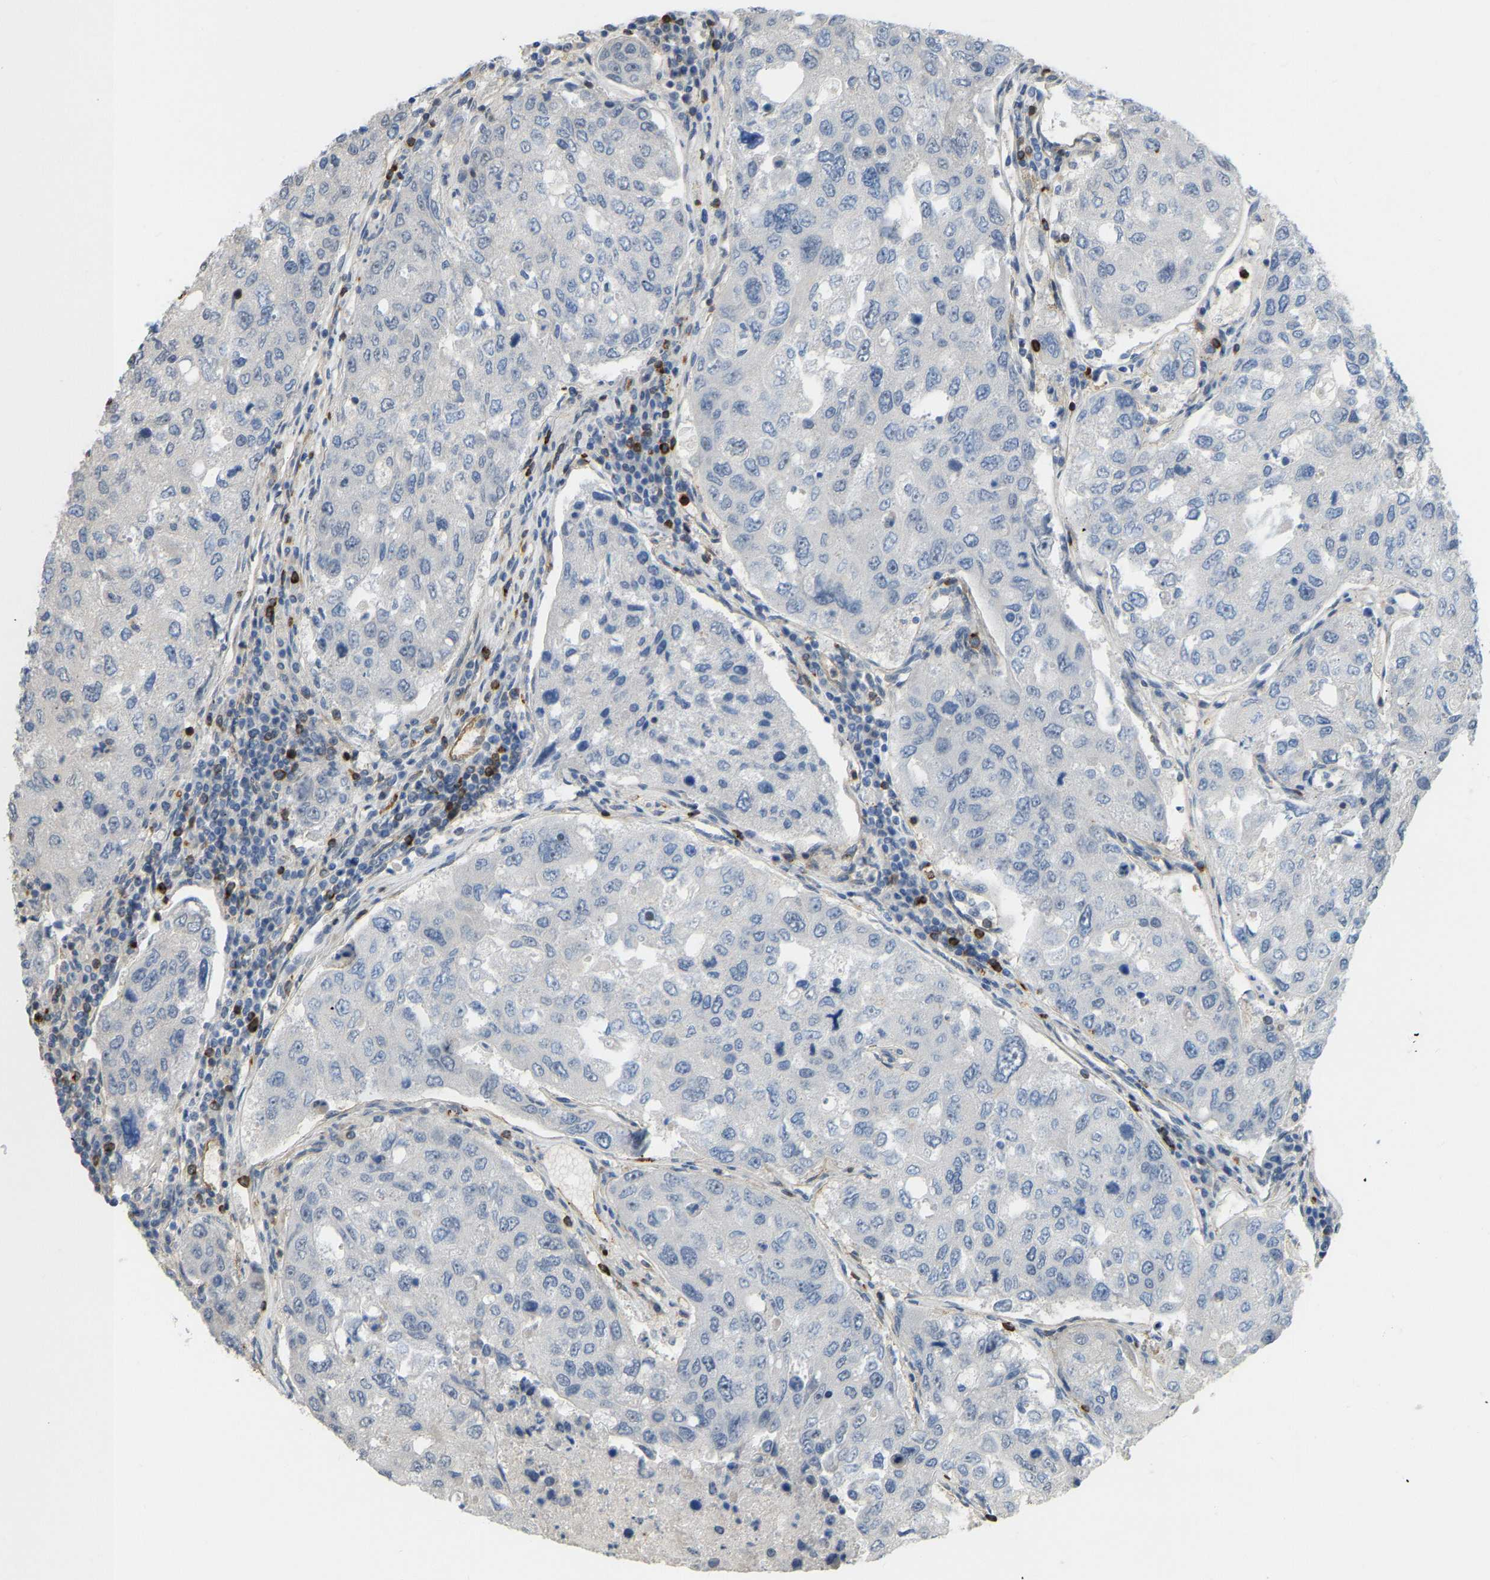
{"staining": {"intensity": "negative", "quantity": "none", "location": "none"}, "tissue": "urothelial cancer", "cell_type": "Tumor cells", "image_type": "cancer", "snomed": [{"axis": "morphology", "description": "Urothelial carcinoma, High grade"}, {"axis": "topography", "description": "Lymph node"}, {"axis": "topography", "description": "Urinary bladder"}], "caption": "IHC photomicrograph of neoplastic tissue: human urothelial cancer stained with DAB (3,3'-diaminobenzidine) exhibits no significant protein expression in tumor cells.", "gene": "KIAA1671", "patient": {"sex": "male", "age": 51}}